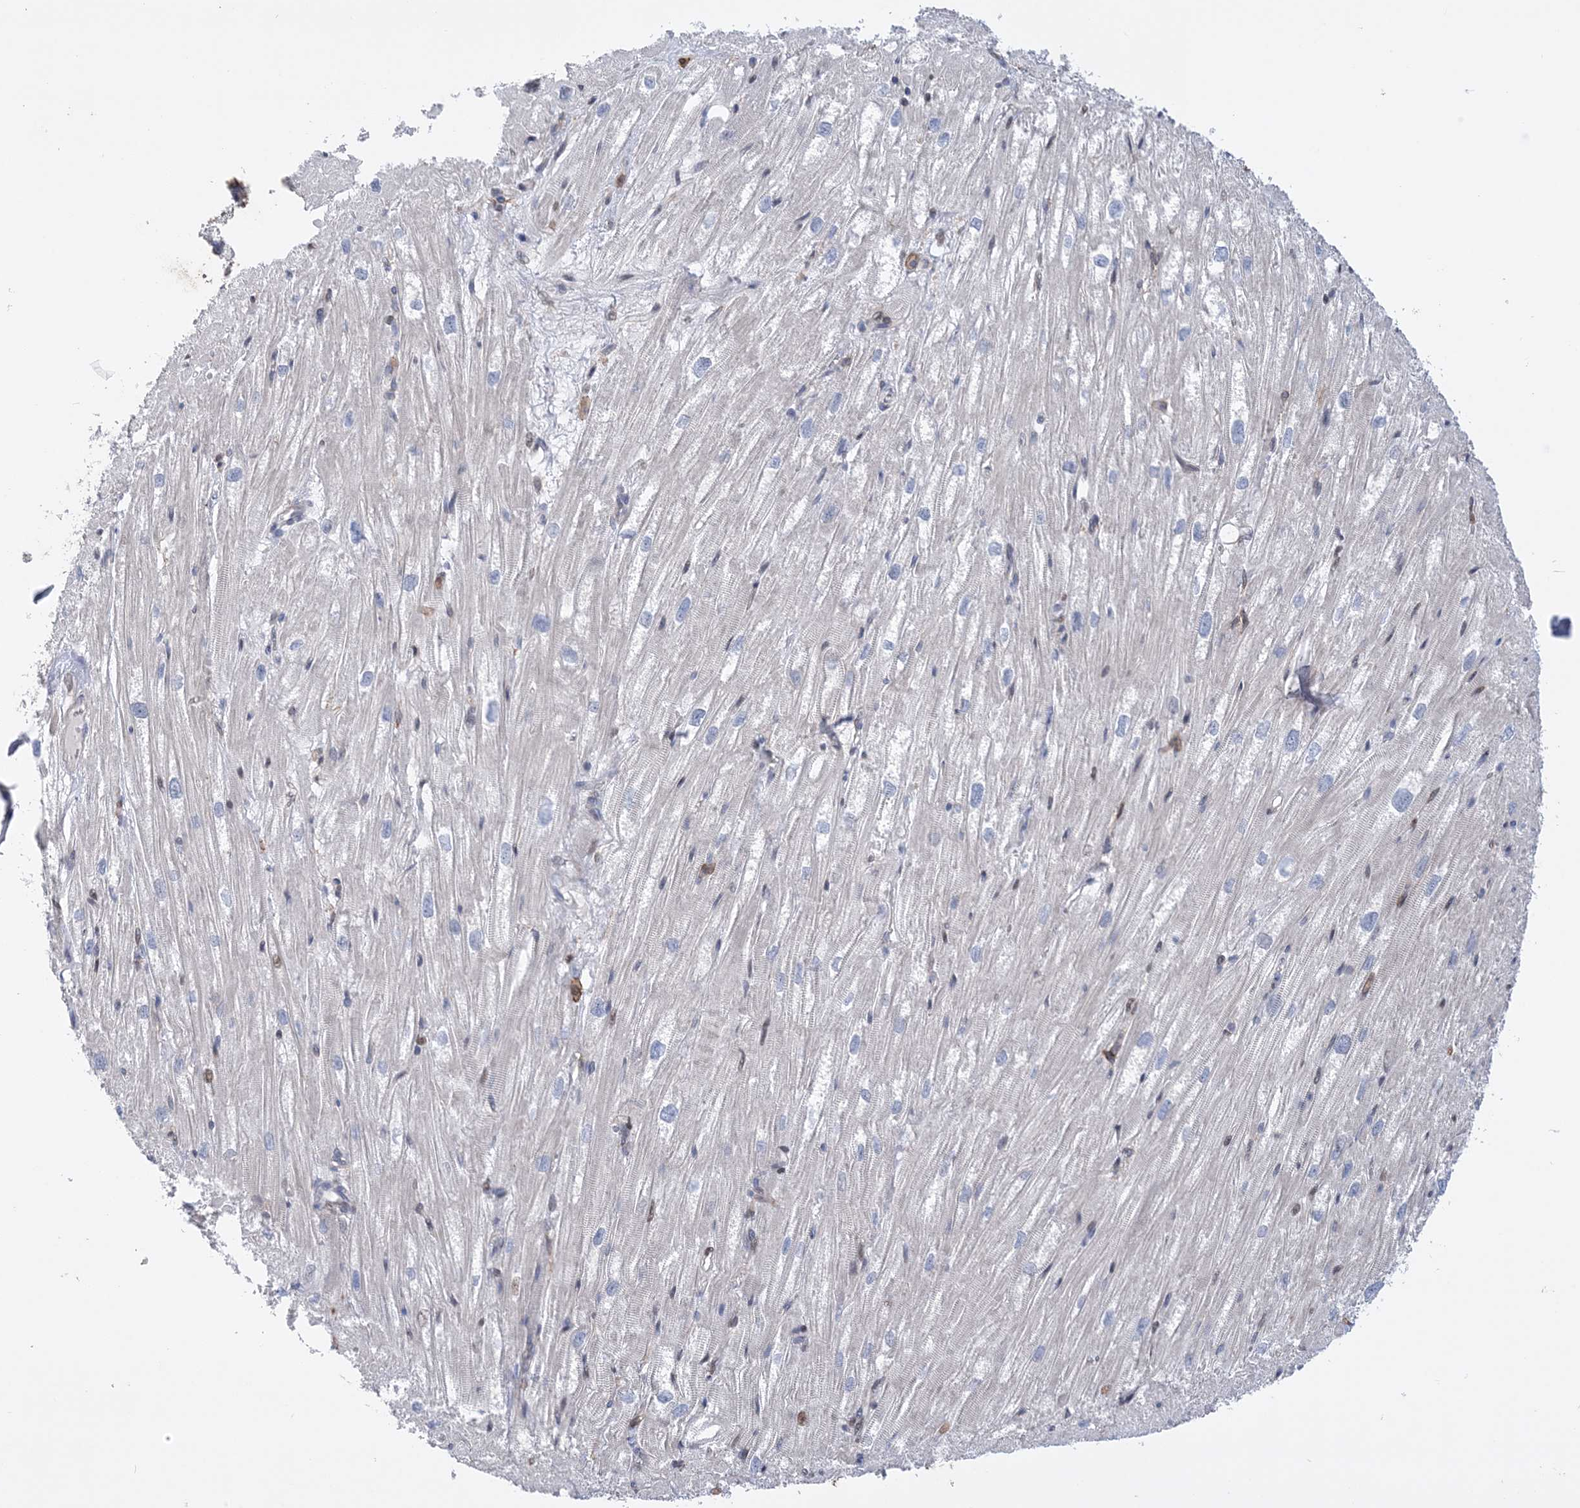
{"staining": {"intensity": "weak", "quantity": "<25%", "location": "cytoplasmic/membranous"}, "tissue": "heart muscle", "cell_type": "Cardiomyocytes", "image_type": "normal", "snomed": [{"axis": "morphology", "description": "Normal tissue, NOS"}, {"axis": "topography", "description": "Heart"}], "caption": "A high-resolution micrograph shows IHC staining of benign heart muscle, which shows no significant expression in cardiomyocytes.", "gene": "RNPEPL1", "patient": {"sex": "male", "age": 50}}